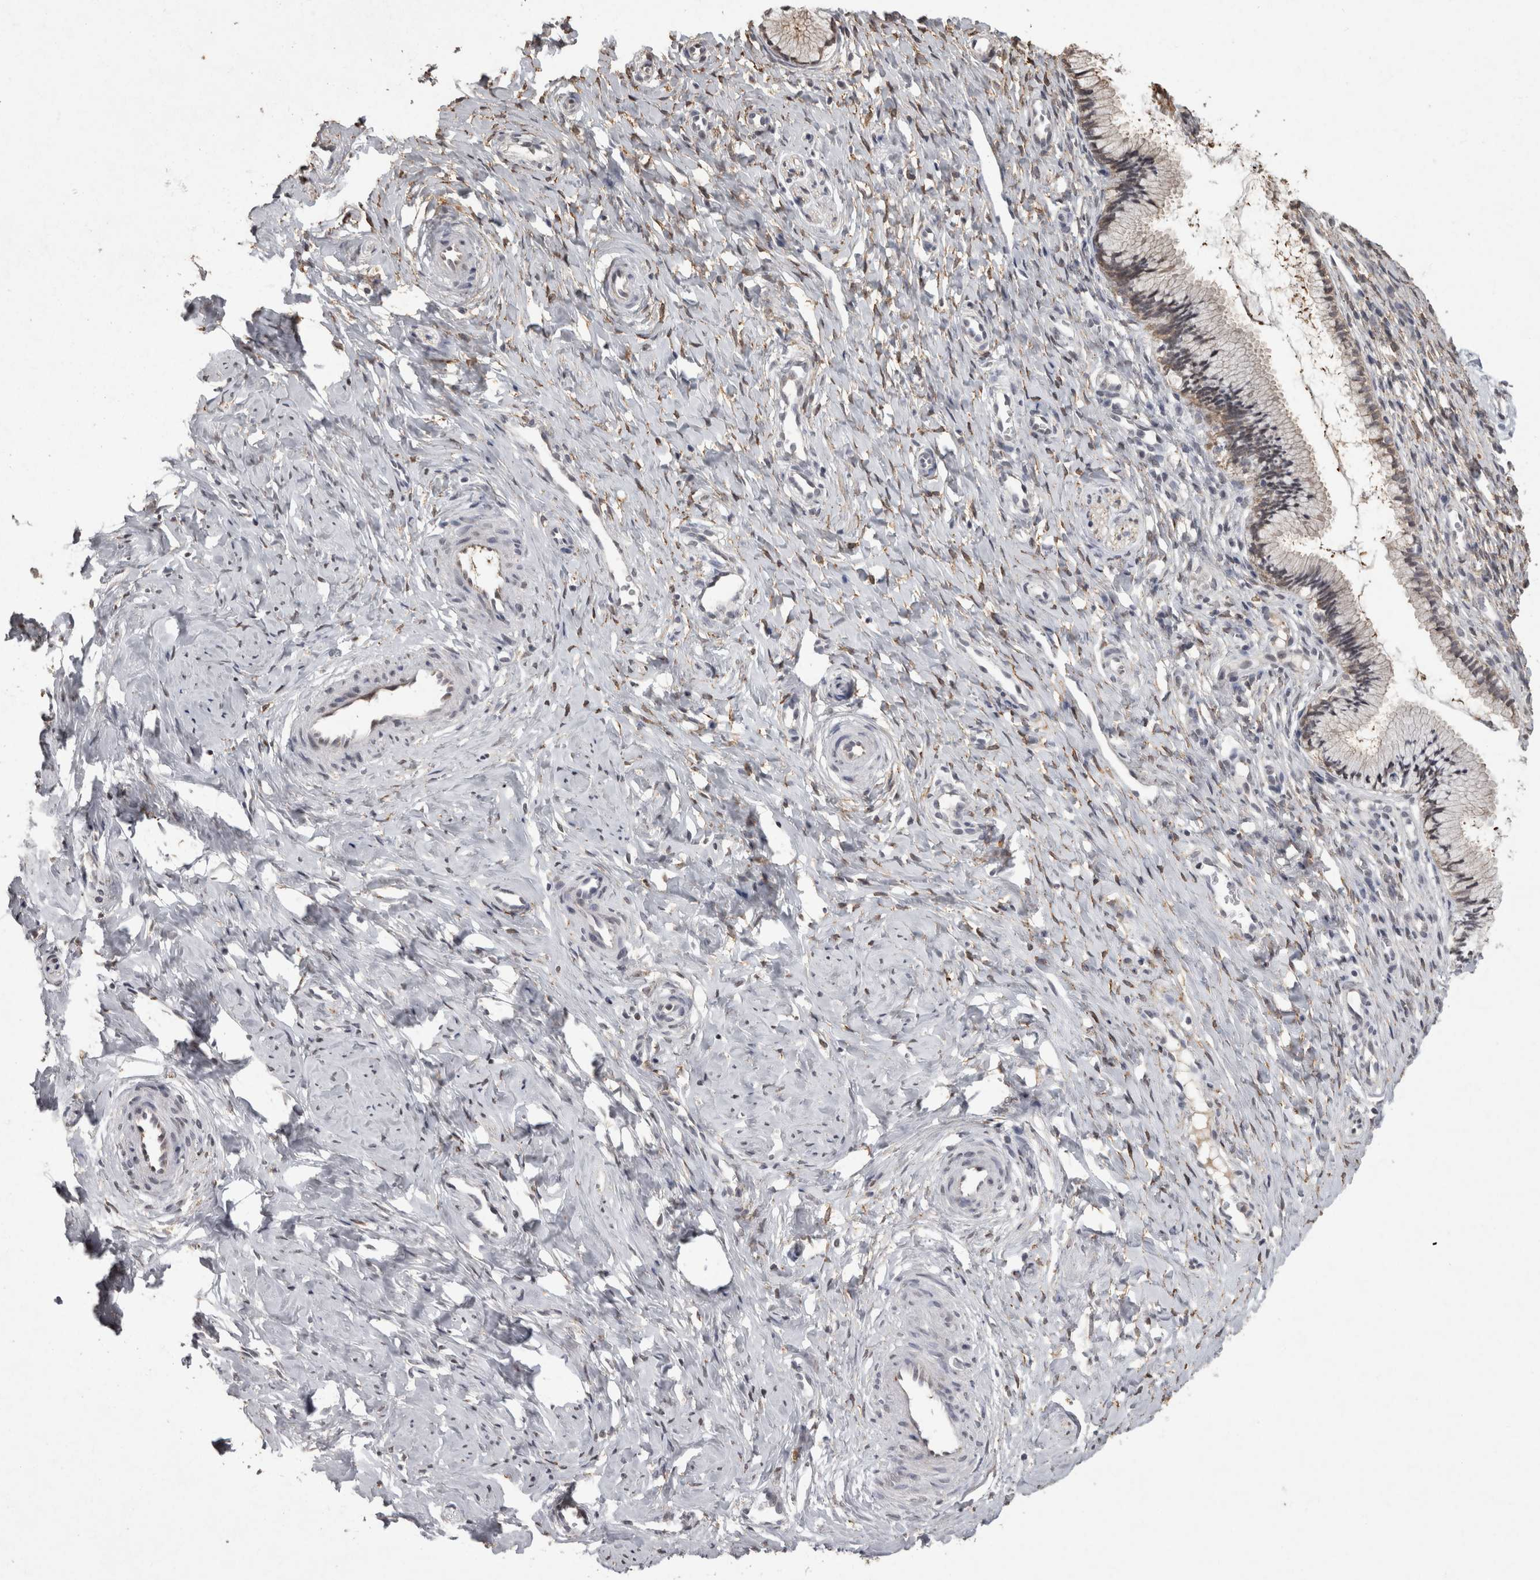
{"staining": {"intensity": "weak", "quantity": ">75%", "location": "cytoplasmic/membranous"}, "tissue": "cervix", "cell_type": "Glandular cells", "image_type": "normal", "snomed": [{"axis": "morphology", "description": "Normal tissue, NOS"}, {"axis": "topography", "description": "Cervix"}], "caption": "An IHC image of unremarkable tissue is shown. Protein staining in brown highlights weak cytoplasmic/membranous positivity in cervix within glandular cells.", "gene": "MEP1A", "patient": {"sex": "female", "age": 27}}